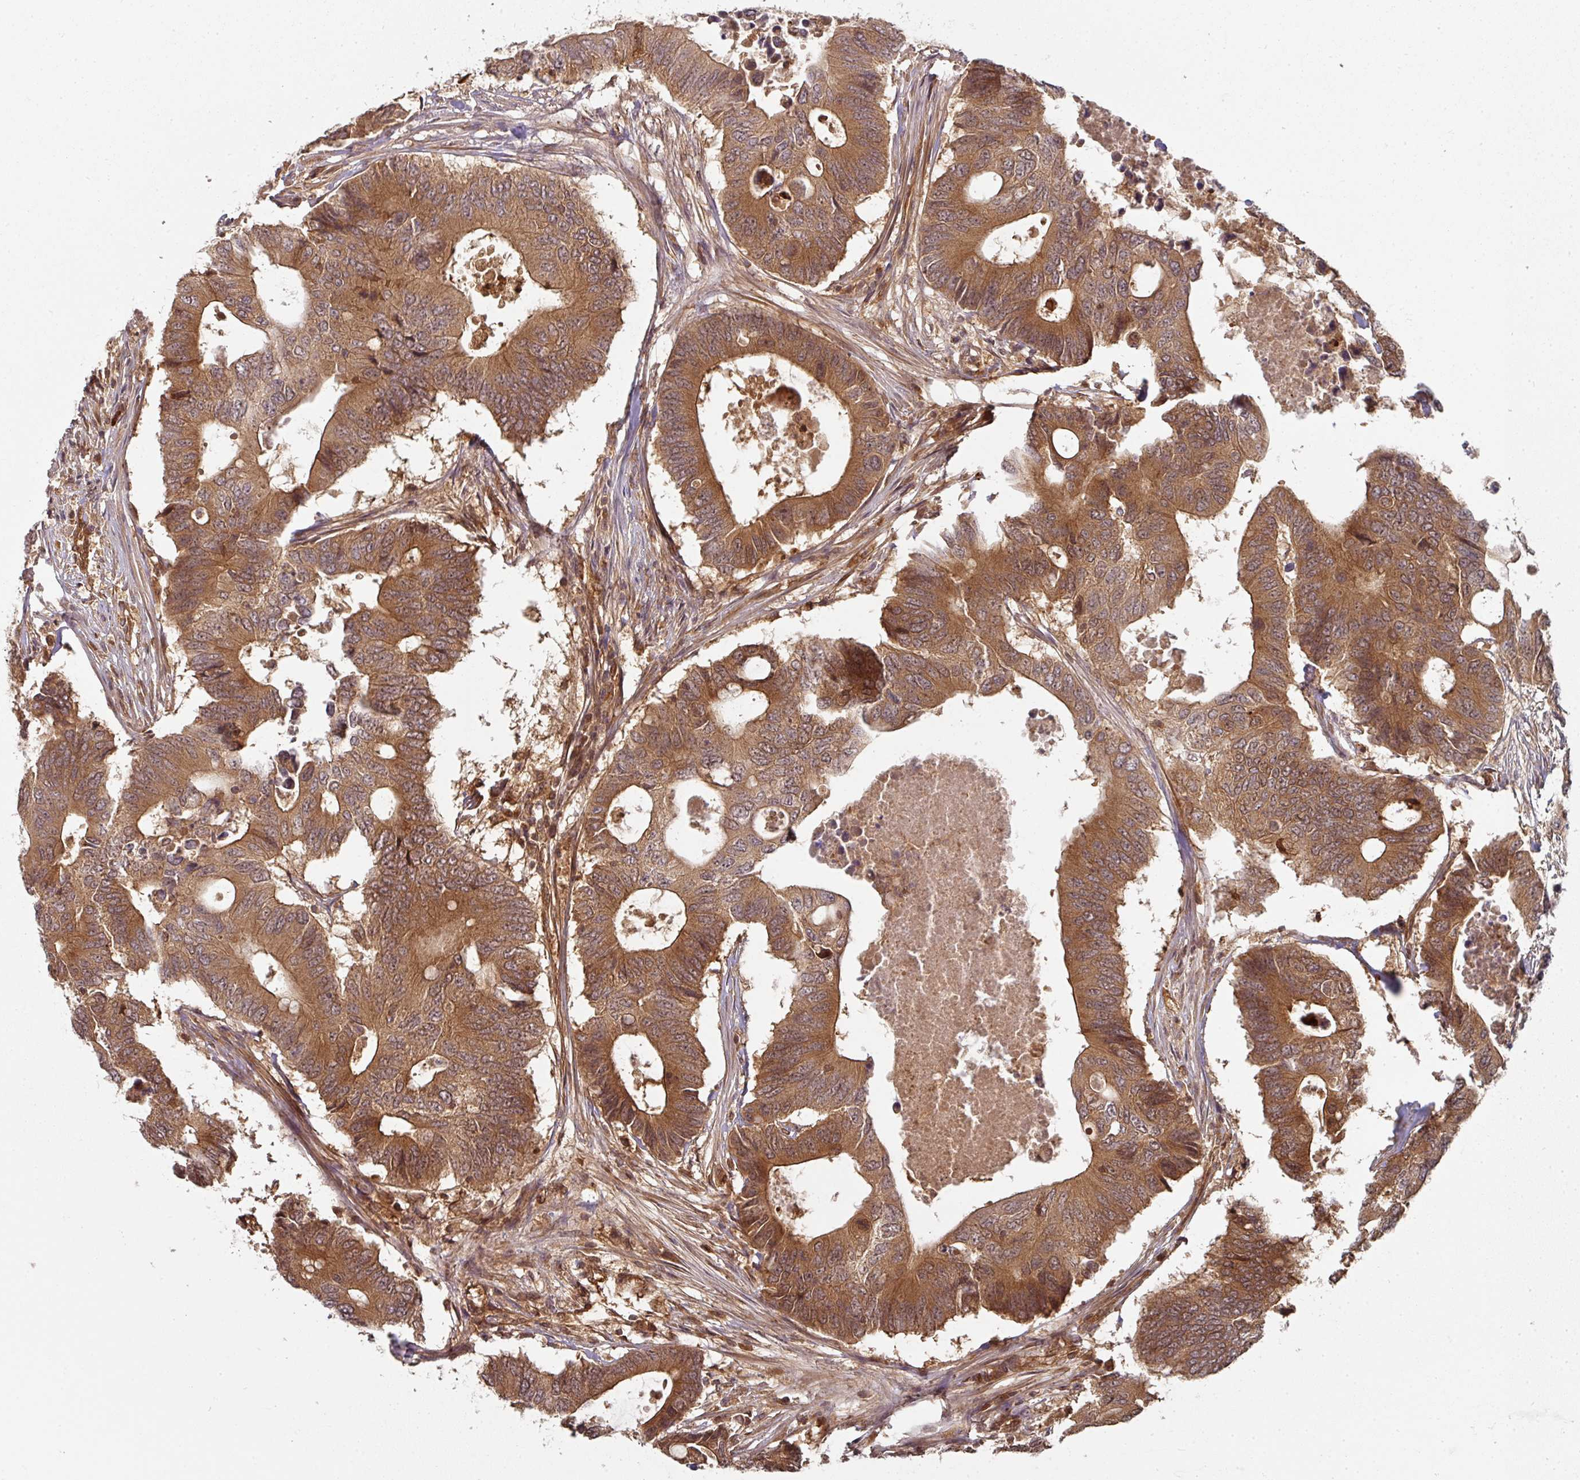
{"staining": {"intensity": "strong", "quantity": ">75%", "location": "cytoplasmic/membranous"}, "tissue": "colorectal cancer", "cell_type": "Tumor cells", "image_type": "cancer", "snomed": [{"axis": "morphology", "description": "Adenocarcinoma, NOS"}, {"axis": "topography", "description": "Colon"}], "caption": "This photomicrograph reveals immunohistochemistry (IHC) staining of human colorectal cancer (adenocarcinoma), with high strong cytoplasmic/membranous expression in about >75% of tumor cells.", "gene": "EIF4EBP2", "patient": {"sex": "male", "age": 71}}